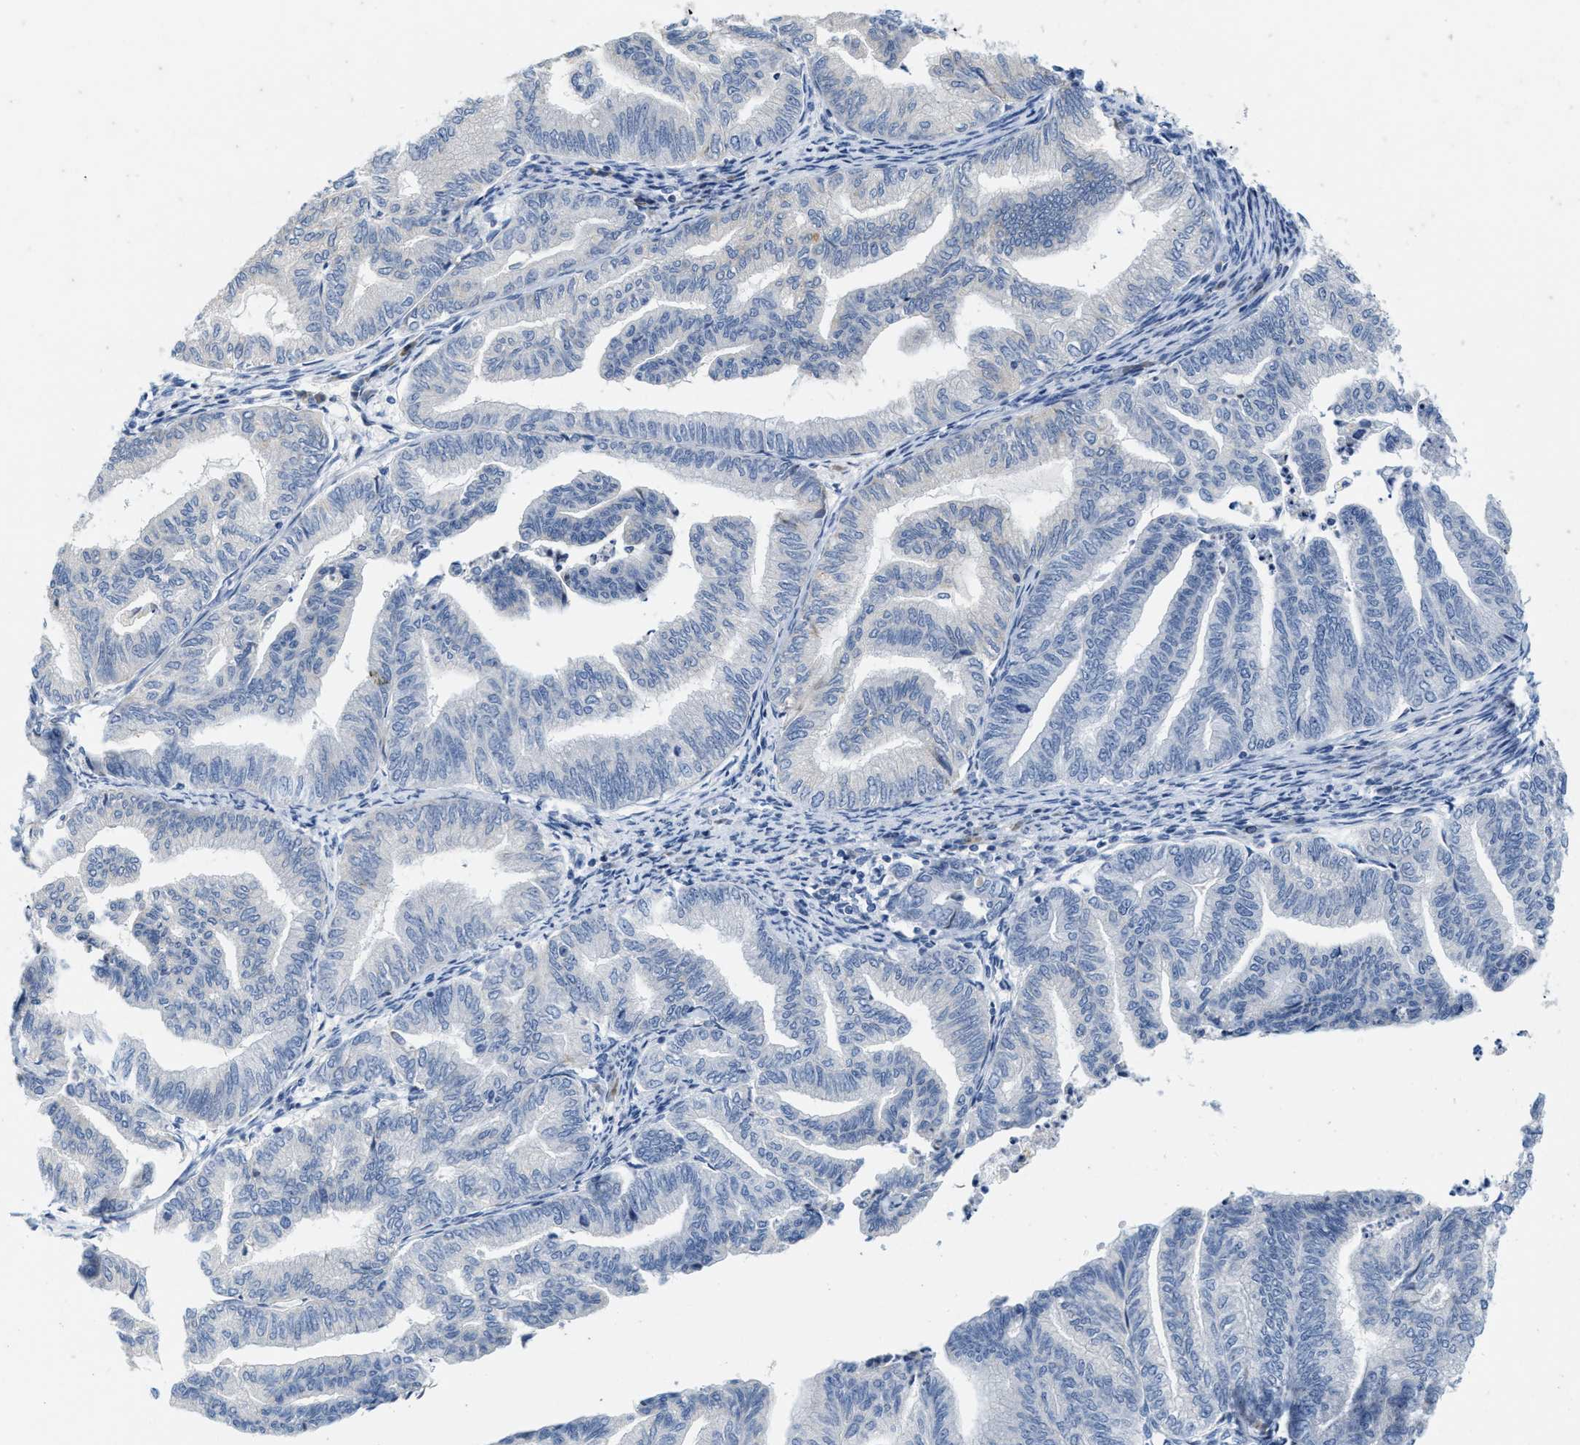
{"staining": {"intensity": "negative", "quantity": "none", "location": "none"}, "tissue": "endometrial cancer", "cell_type": "Tumor cells", "image_type": "cancer", "snomed": [{"axis": "morphology", "description": "Adenocarcinoma, NOS"}, {"axis": "topography", "description": "Endometrium"}], "caption": "An immunohistochemistry (IHC) image of endometrial adenocarcinoma is shown. There is no staining in tumor cells of endometrial adenocarcinoma.", "gene": "ABCB11", "patient": {"sex": "female", "age": 79}}